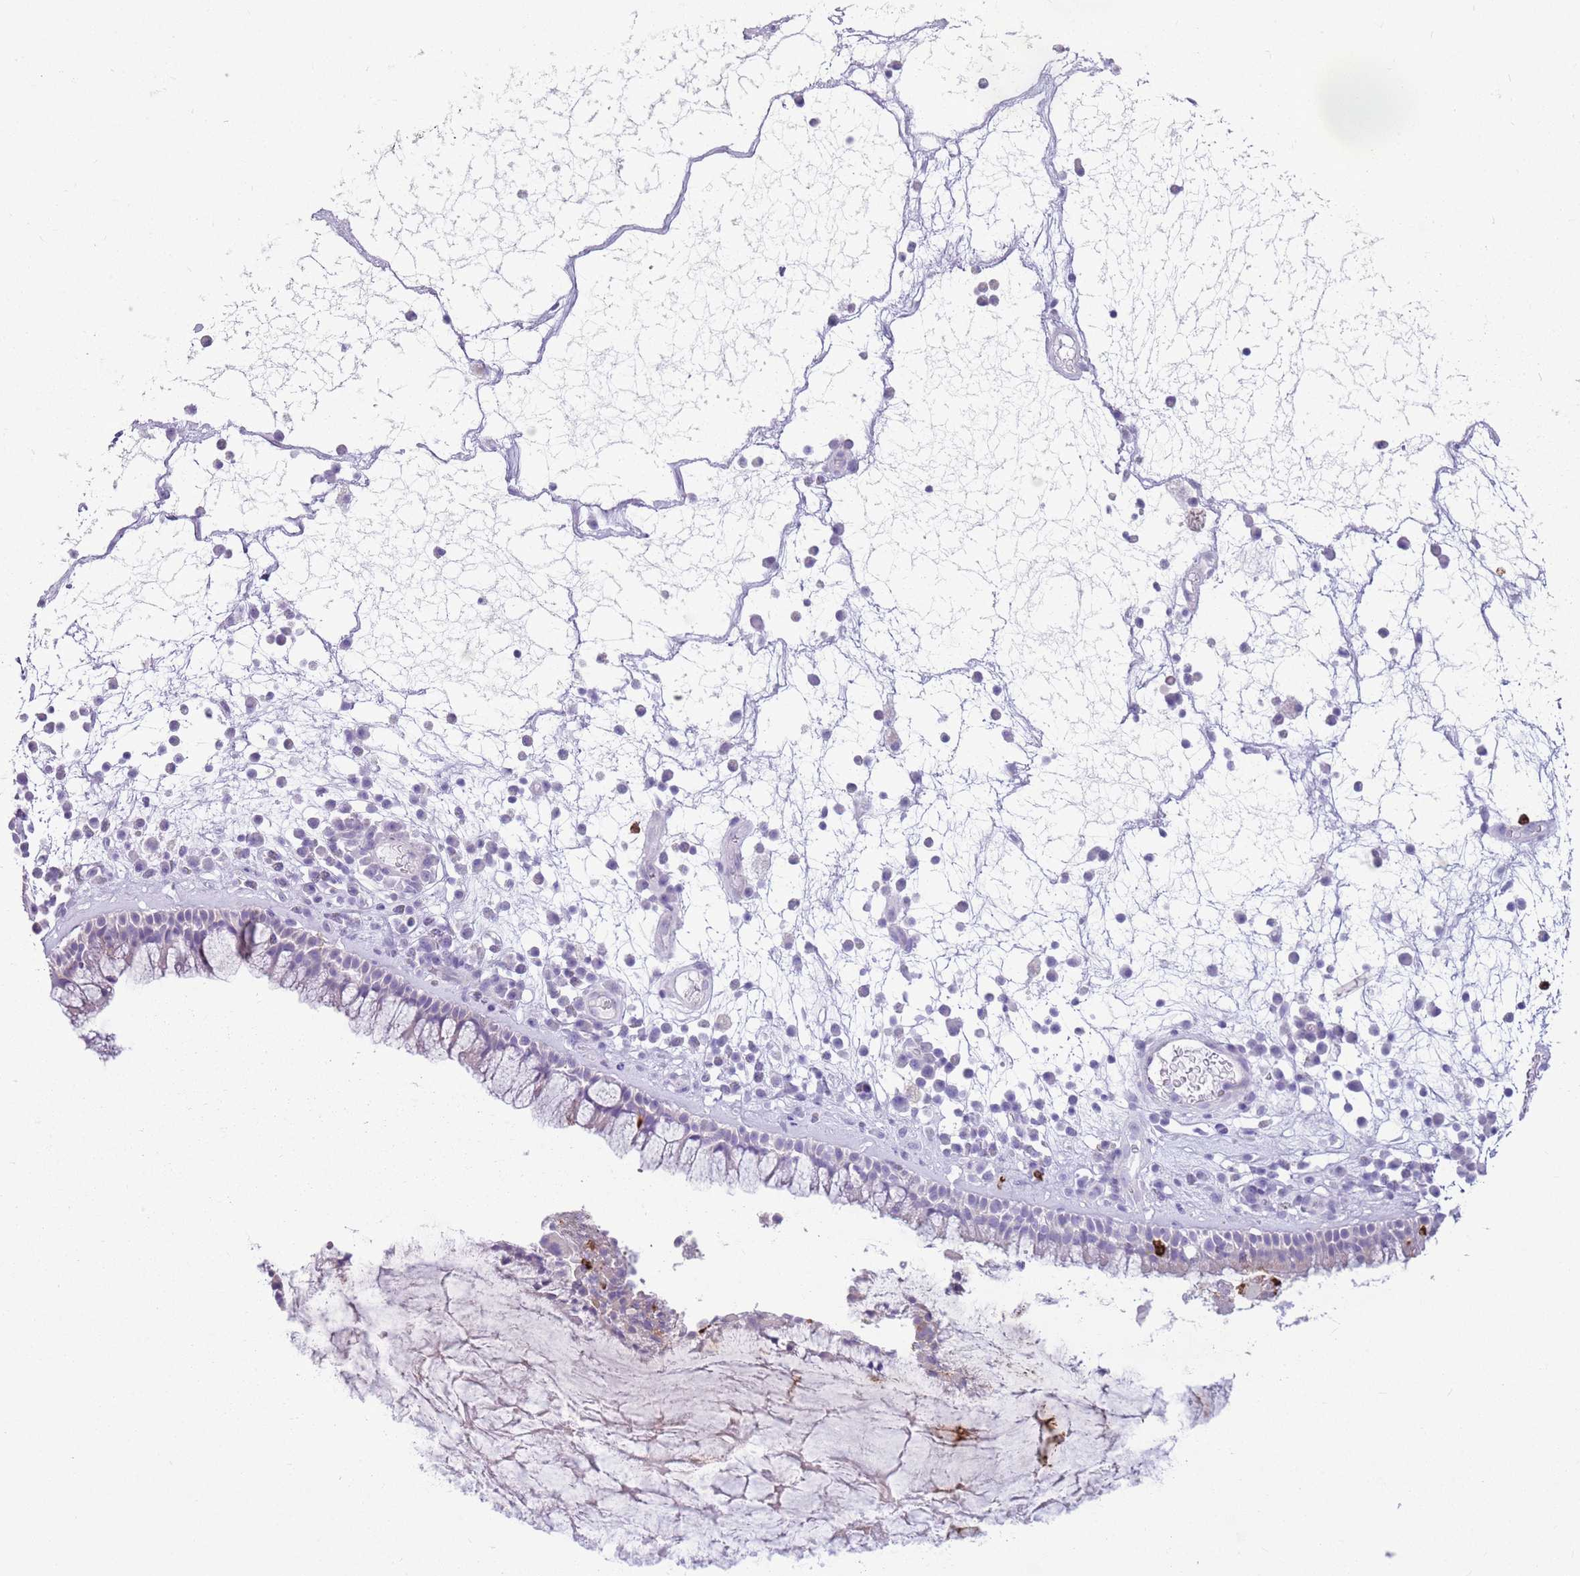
{"staining": {"intensity": "negative", "quantity": "none", "location": "none"}, "tissue": "nasopharynx", "cell_type": "Respiratory epithelial cells", "image_type": "normal", "snomed": [{"axis": "morphology", "description": "Normal tissue, NOS"}, {"axis": "morphology", "description": "Inflammation, NOS"}, {"axis": "topography", "description": "Nasopharynx"}], "caption": "DAB (3,3'-diaminobenzidine) immunohistochemical staining of unremarkable nasopharynx reveals no significant positivity in respiratory epithelial cells.", "gene": "CD177", "patient": {"sex": "male", "age": 70}}